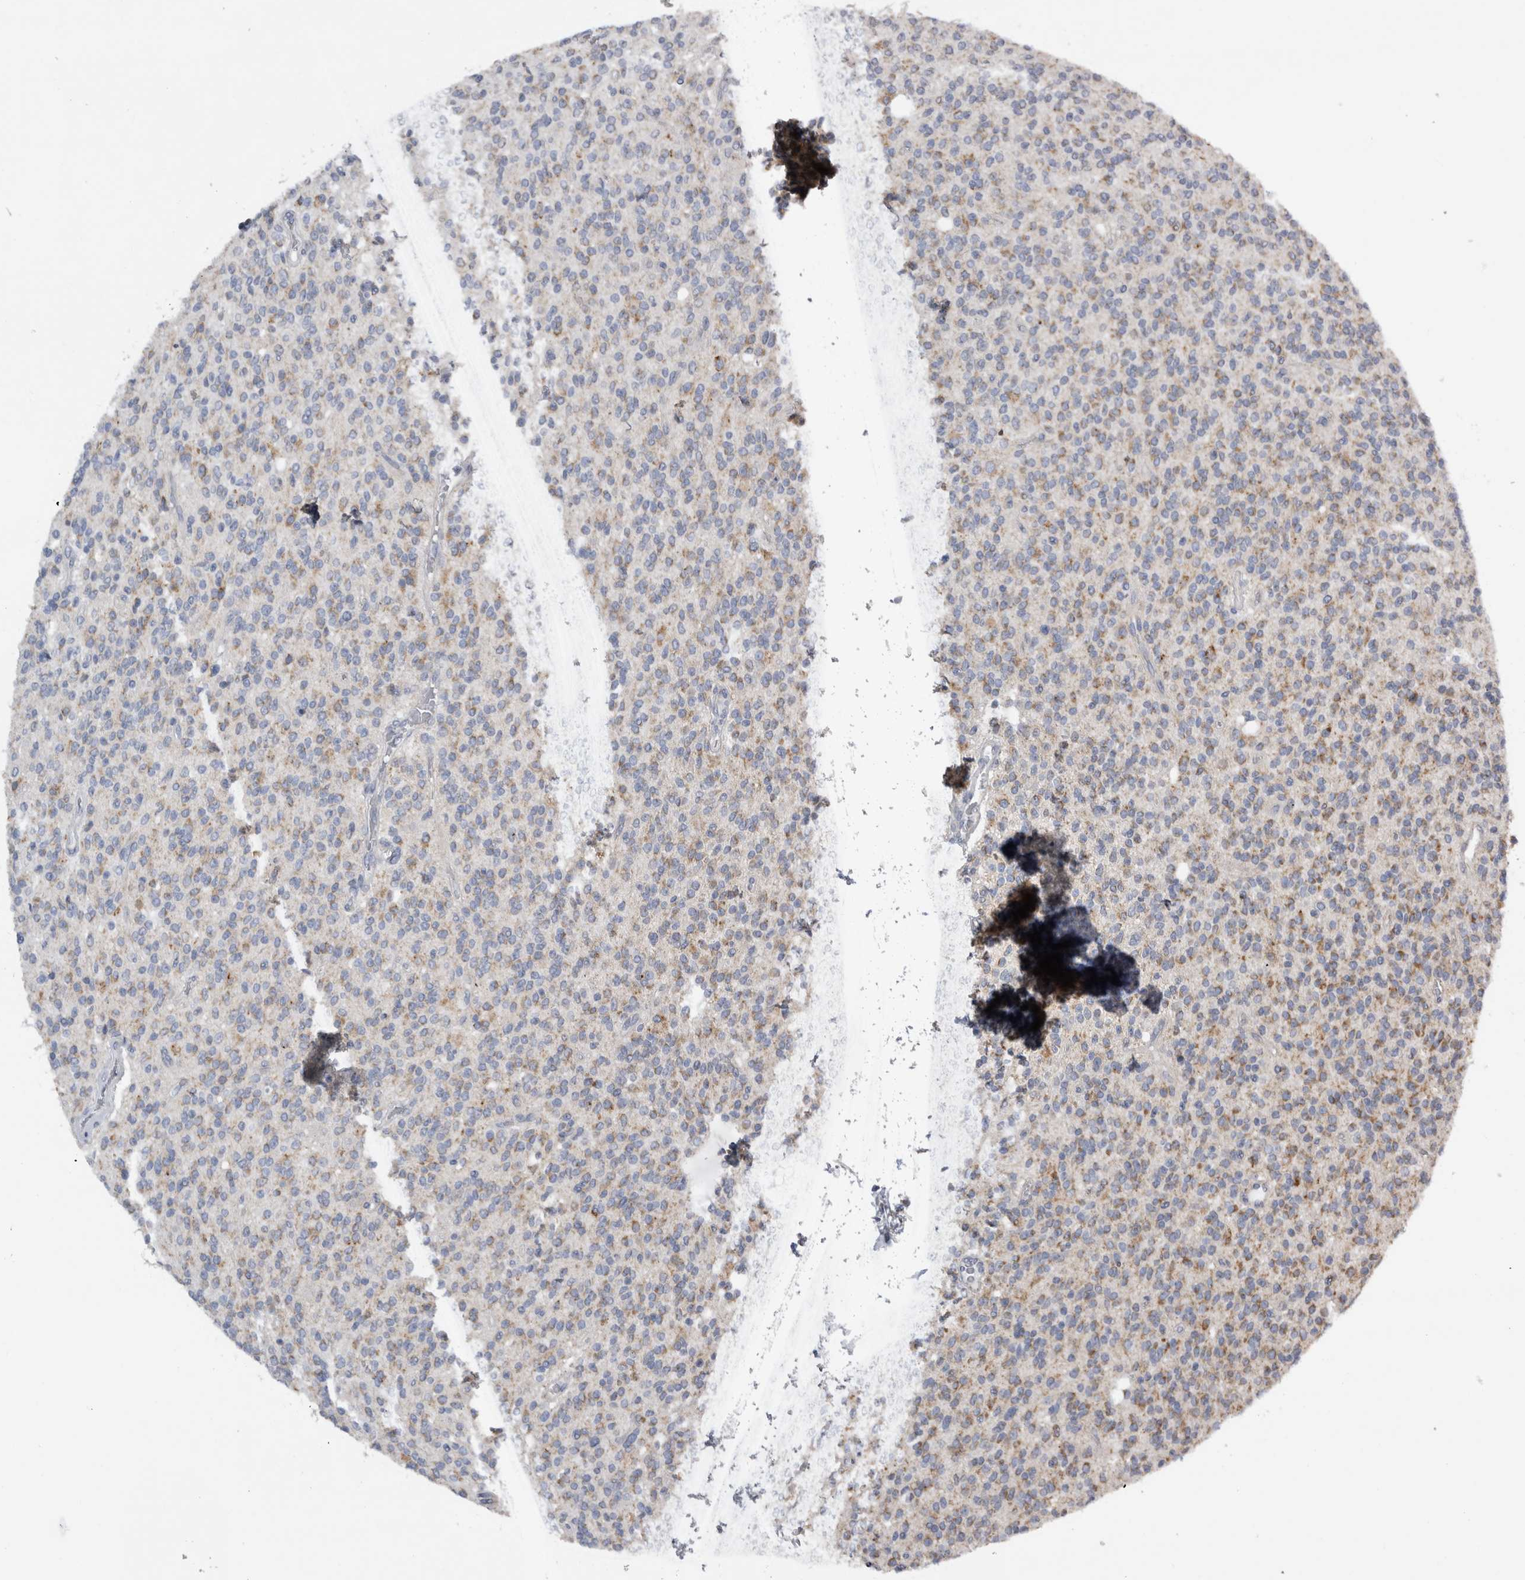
{"staining": {"intensity": "moderate", "quantity": "25%-75%", "location": "cytoplasmic/membranous"}, "tissue": "glioma", "cell_type": "Tumor cells", "image_type": "cancer", "snomed": [{"axis": "morphology", "description": "Glioma, malignant, High grade"}, {"axis": "topography", "description": "Brain"}], "caption": "Glioma was stained to show a protein in brown. There is medium levels of moderate cytoplasmic/membranous staining in about 25%-75% of tumor cells.", "gene": "DHRS4", "patient": {"sex": "male", "age": 34}}